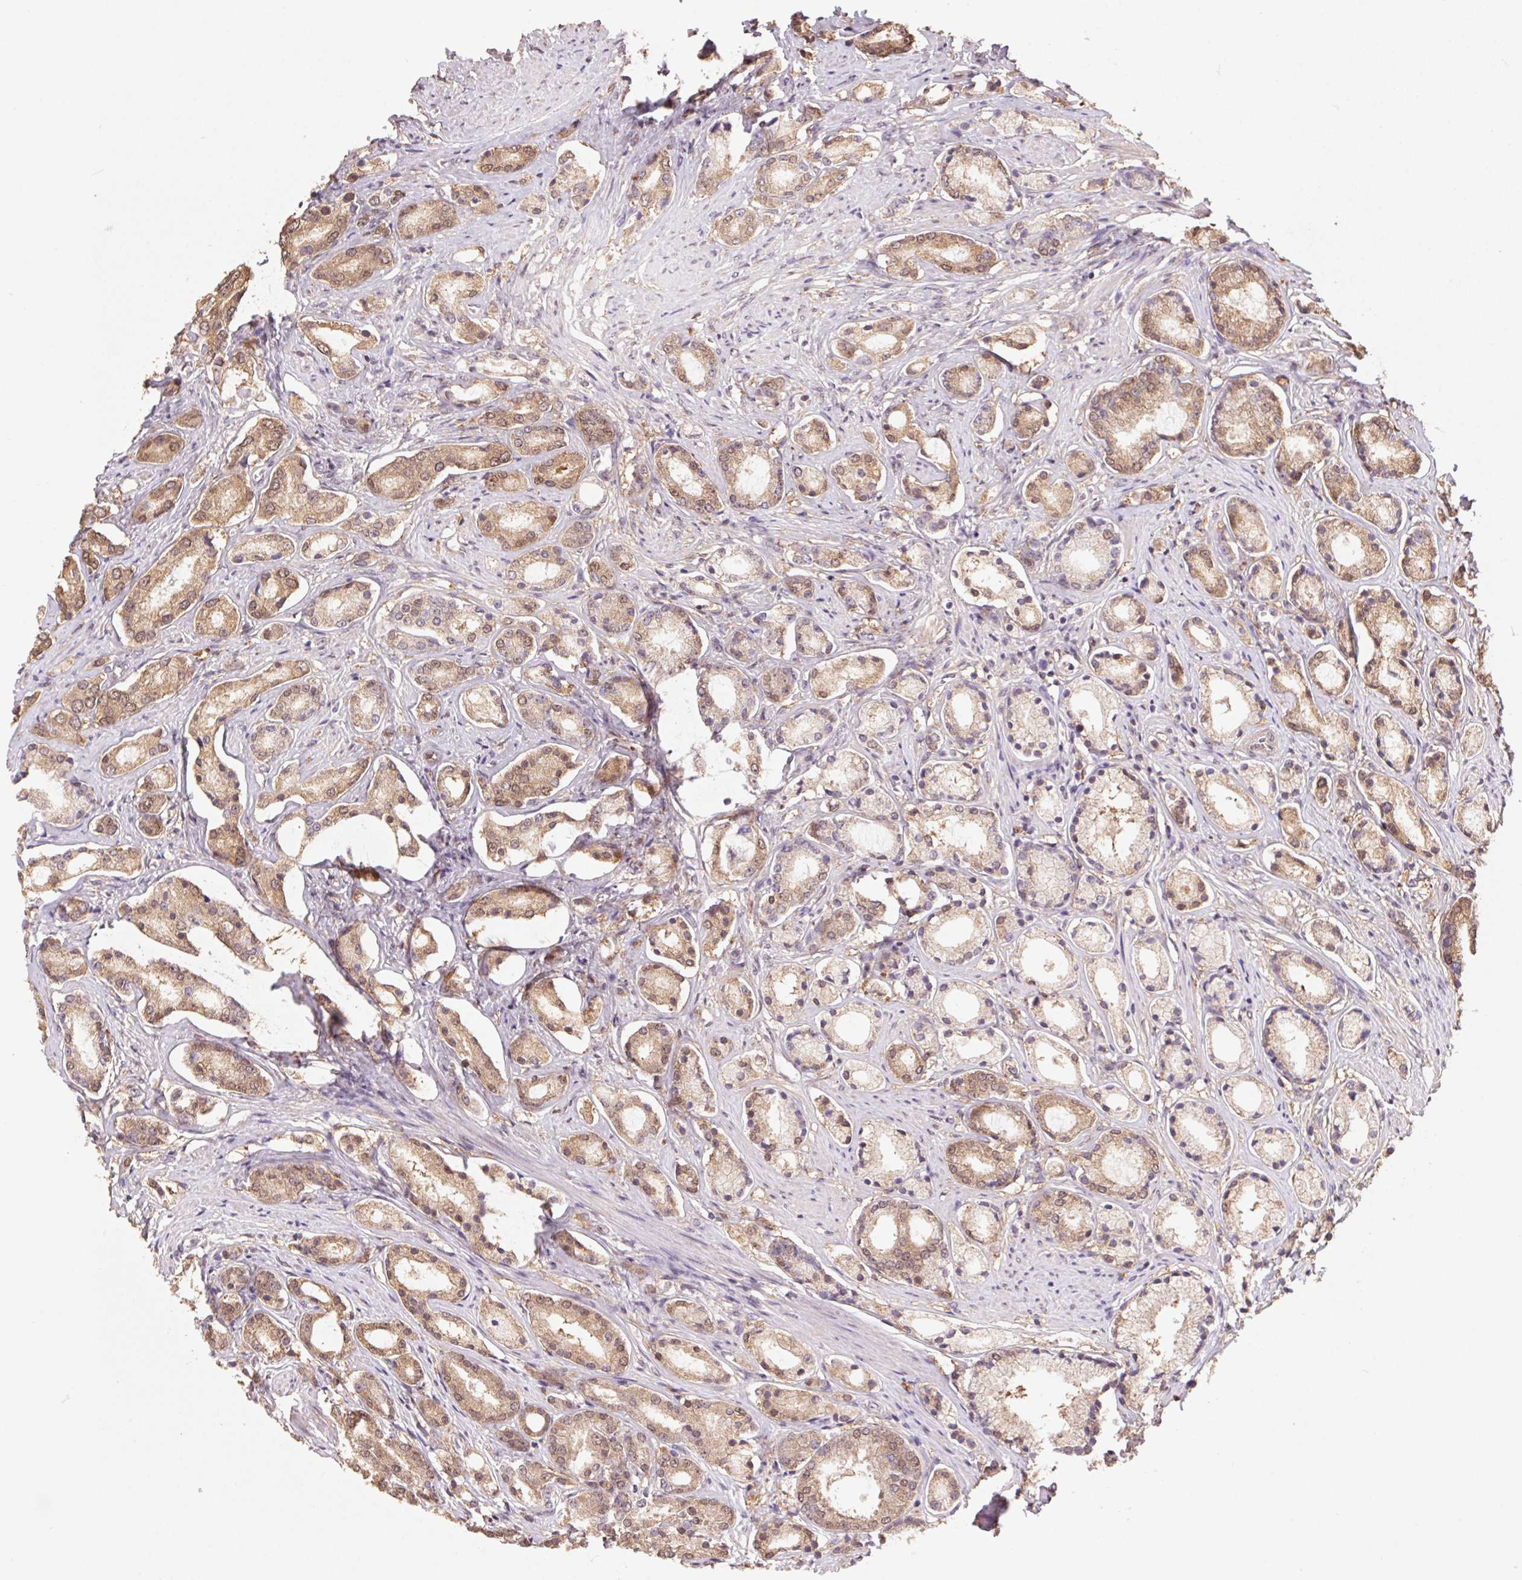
{"staining": {"intensity": "moderate", "quantity": "25%-75%", "location": "cytoplasmic/membranous,nuclear"}, "tissue": "prostate cancer", "cell_type": "Tumor cells", "image_type": "cancer", "snomed": [{"axis": "morphology", "description": "Adenocarcinoma, High grade"}, {"axis": "topography", "description": "Prostate"}], "caption": "Prostate high-grade adenocarcinoma stained for a protein (brown) exhibits moderate cytoplasmic/membranous and nuclear positive positivity in approximately 25%-75% of tumor cells.", "gene": "CUTA", "patient": {"sex": "male", "age": 63}}